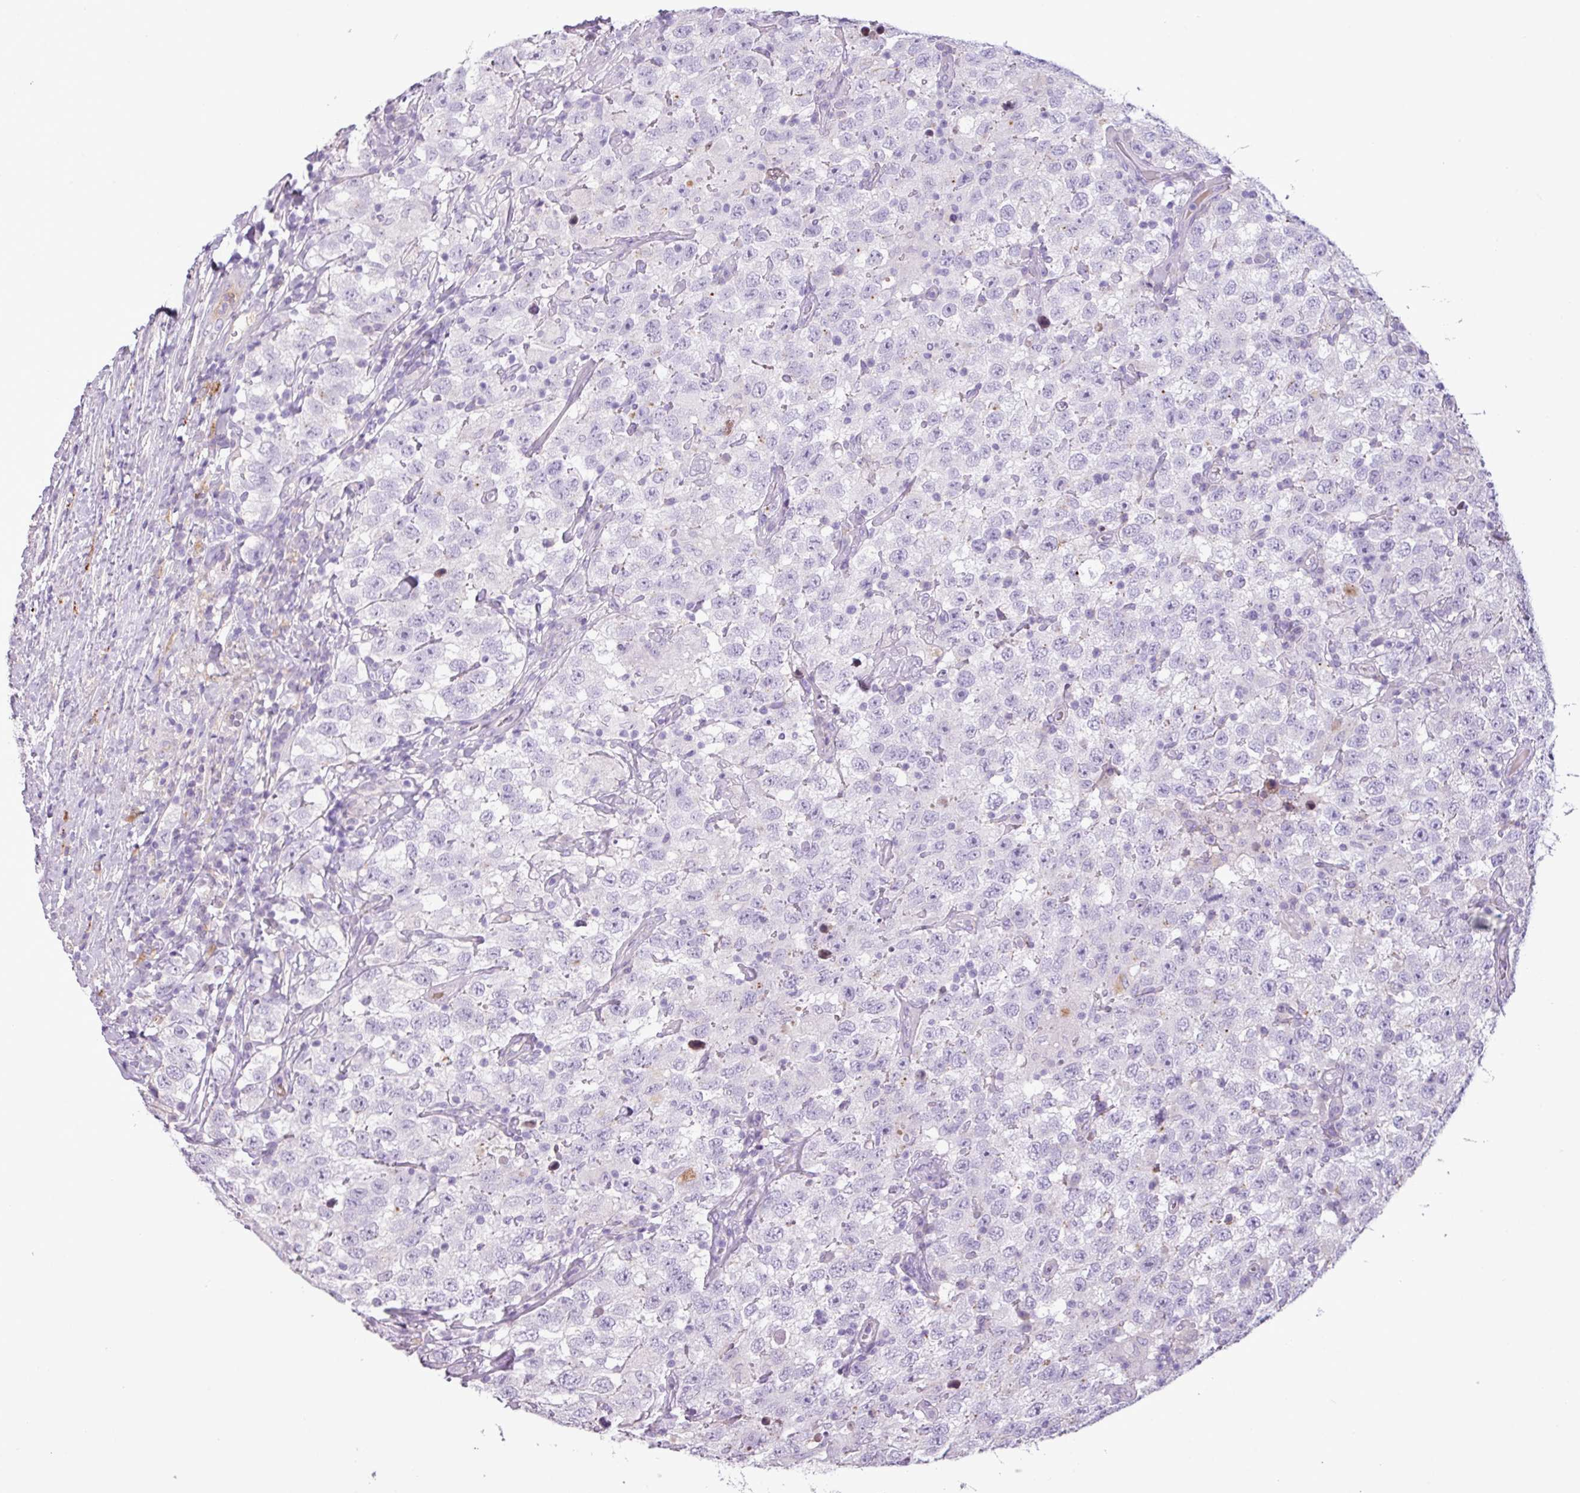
{"staining": {"intensity": "weak", "quantity": "<25%", "location": "cytoplasmic/membranous"}, "tissue": "testis cancer", "cell_type": "Tumor cells", "image_type": "cancer", "snomed": [{"axis": "morphology", "description": "Seminoma, NOS"}, {"axis": "topography", "description": "Testis"}], "caption": "This is an IHC micrograph of human testis cancer. There is no expression in tumor cells.", "gene": "C4B", "patient": {"sex": "male", "age": 41}}